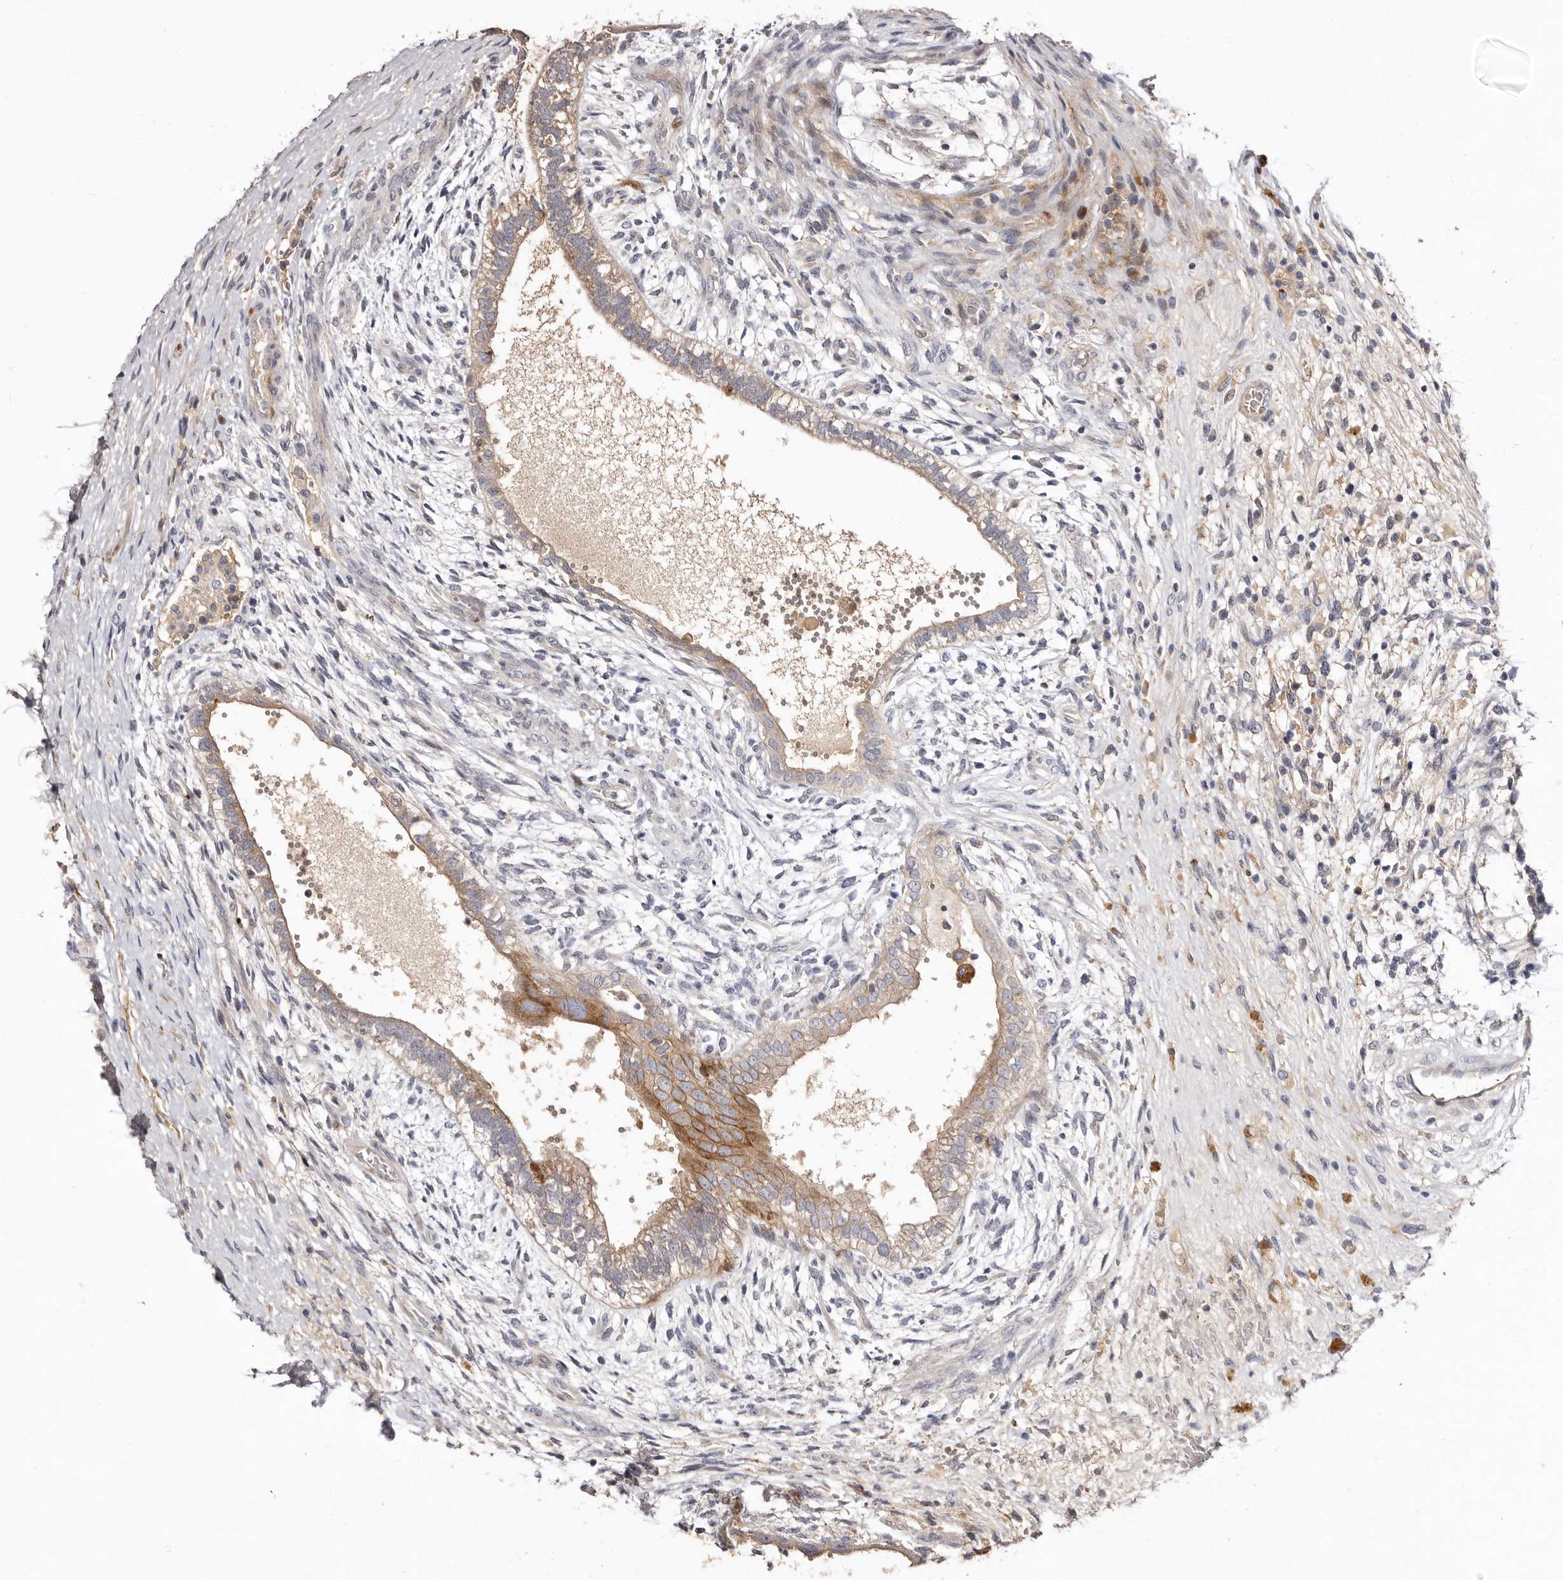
{"staining": {"intensity": "moderate", "quantity": ">75%", "location": "cytoplasmic/membranous"}, "tissue": "testis cancer", "cell_type": "Tumor cells", "image_type": "cancer", "snomed": [{"axis": "morphology", "description": "Carcinoma, Embryonal, NOS"}, {"axis": "topography", "description": "Testis"}], "caption": "DAB (3,3'-diaminobenzidine) immunohistochemical staining of human testis cancer displays moderate cytoplasmic/membranous protein expression in approximately >75% of tumor cells.", "gene": "LMLN", "patient": {"sex": "male", "age": 26}}